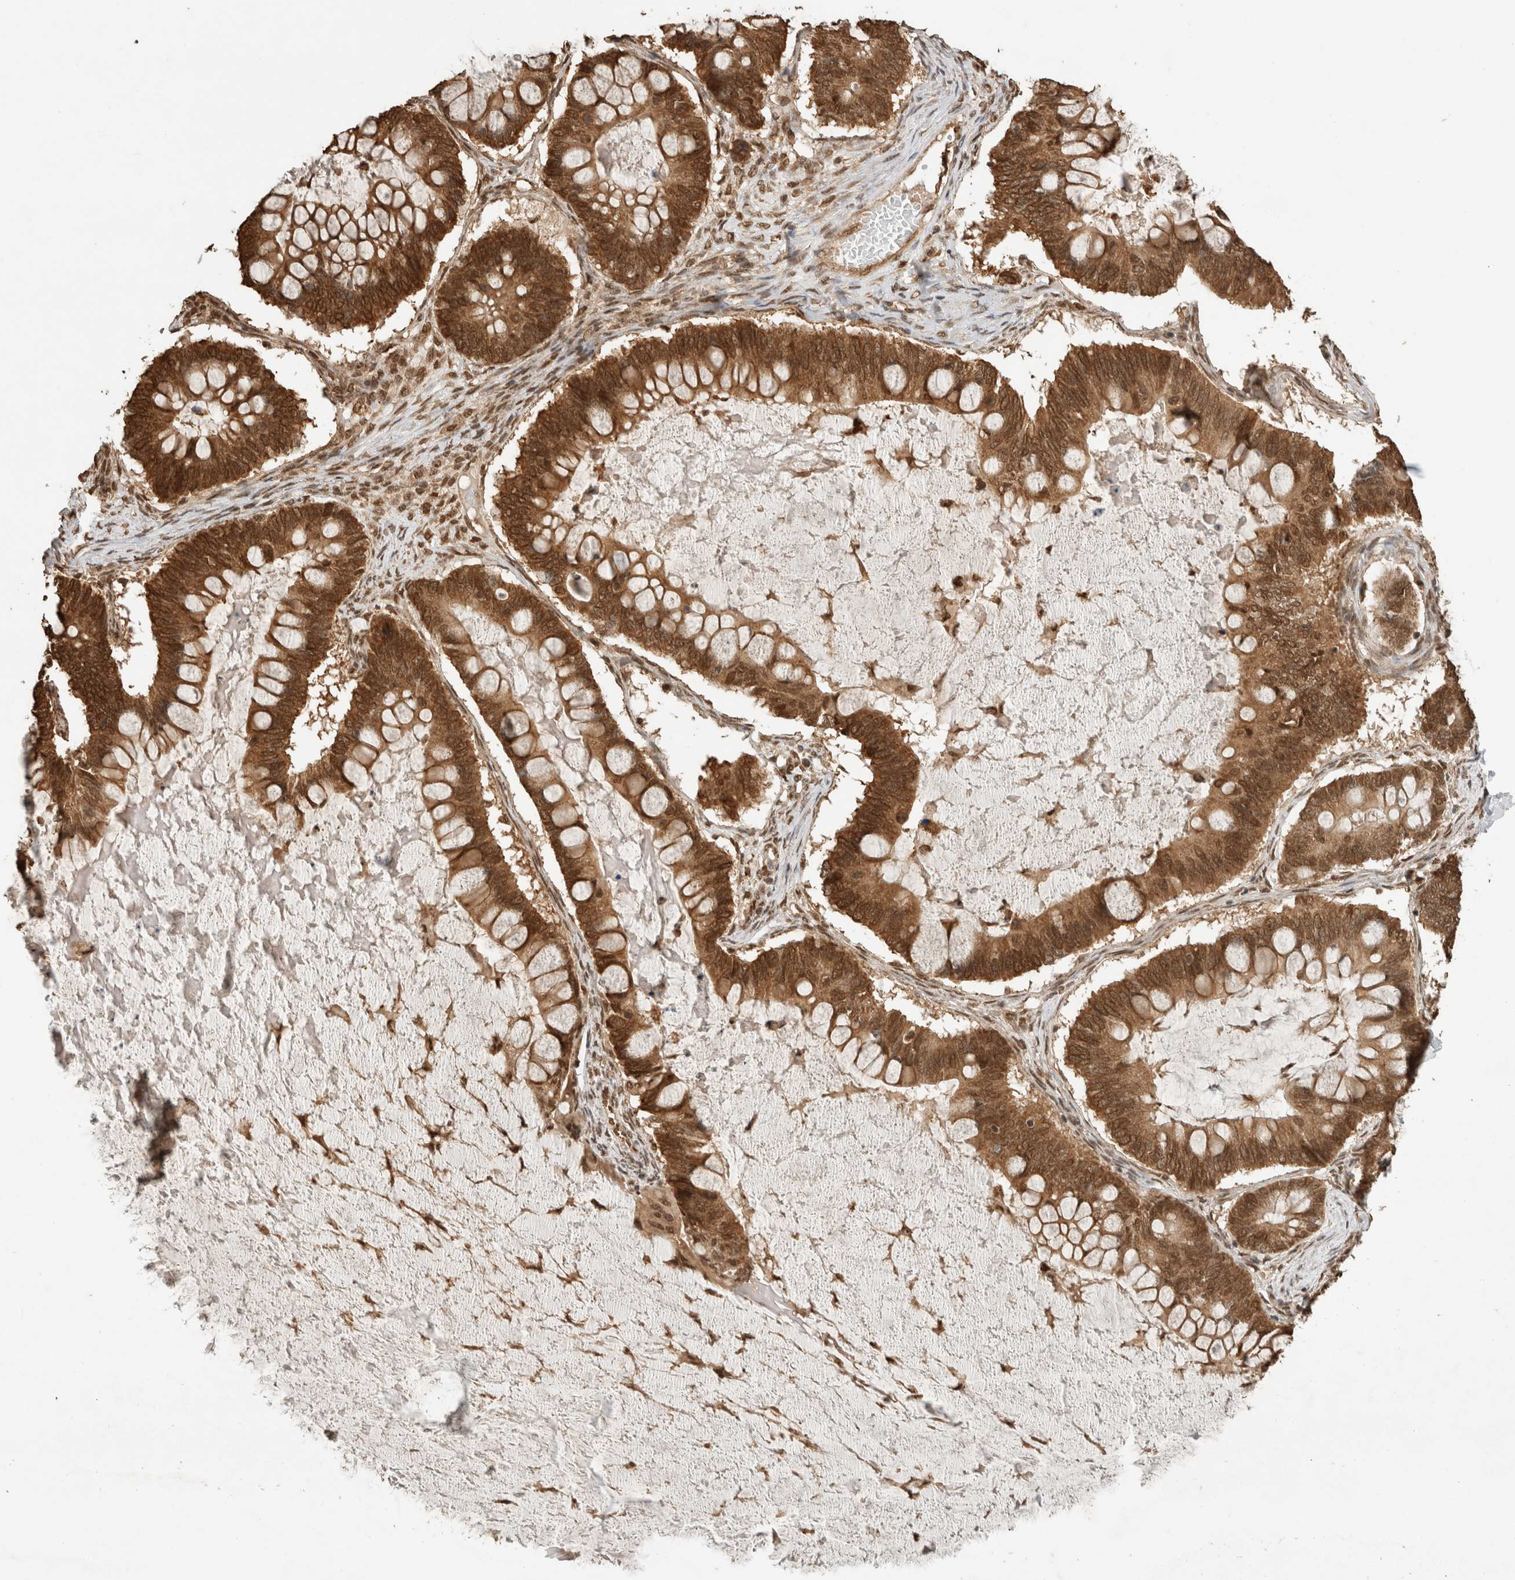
{"staining": {"intensity": "strong", "quantity": ">75%", "location": "cytoplasmic/membranous,nuclear"}, "tissue": "ovarian cancer", "cell_type": "Tumor cells", "image_type": "cancer", "snomed": [{"axis": "morphology", "description": "Cystadenocarcinoma, mucinous, NOS"}, {"axis": "topography", "description": "Ovary"}], "caption": "Ovarian cancer stained for a protein (brown) exhibits strong cytoplasmic/membranous and nuclear positive positivity in about >75% of tumor cells.", "gene": "C1orf21", "patient": {"sex": "female", "age": 61}}